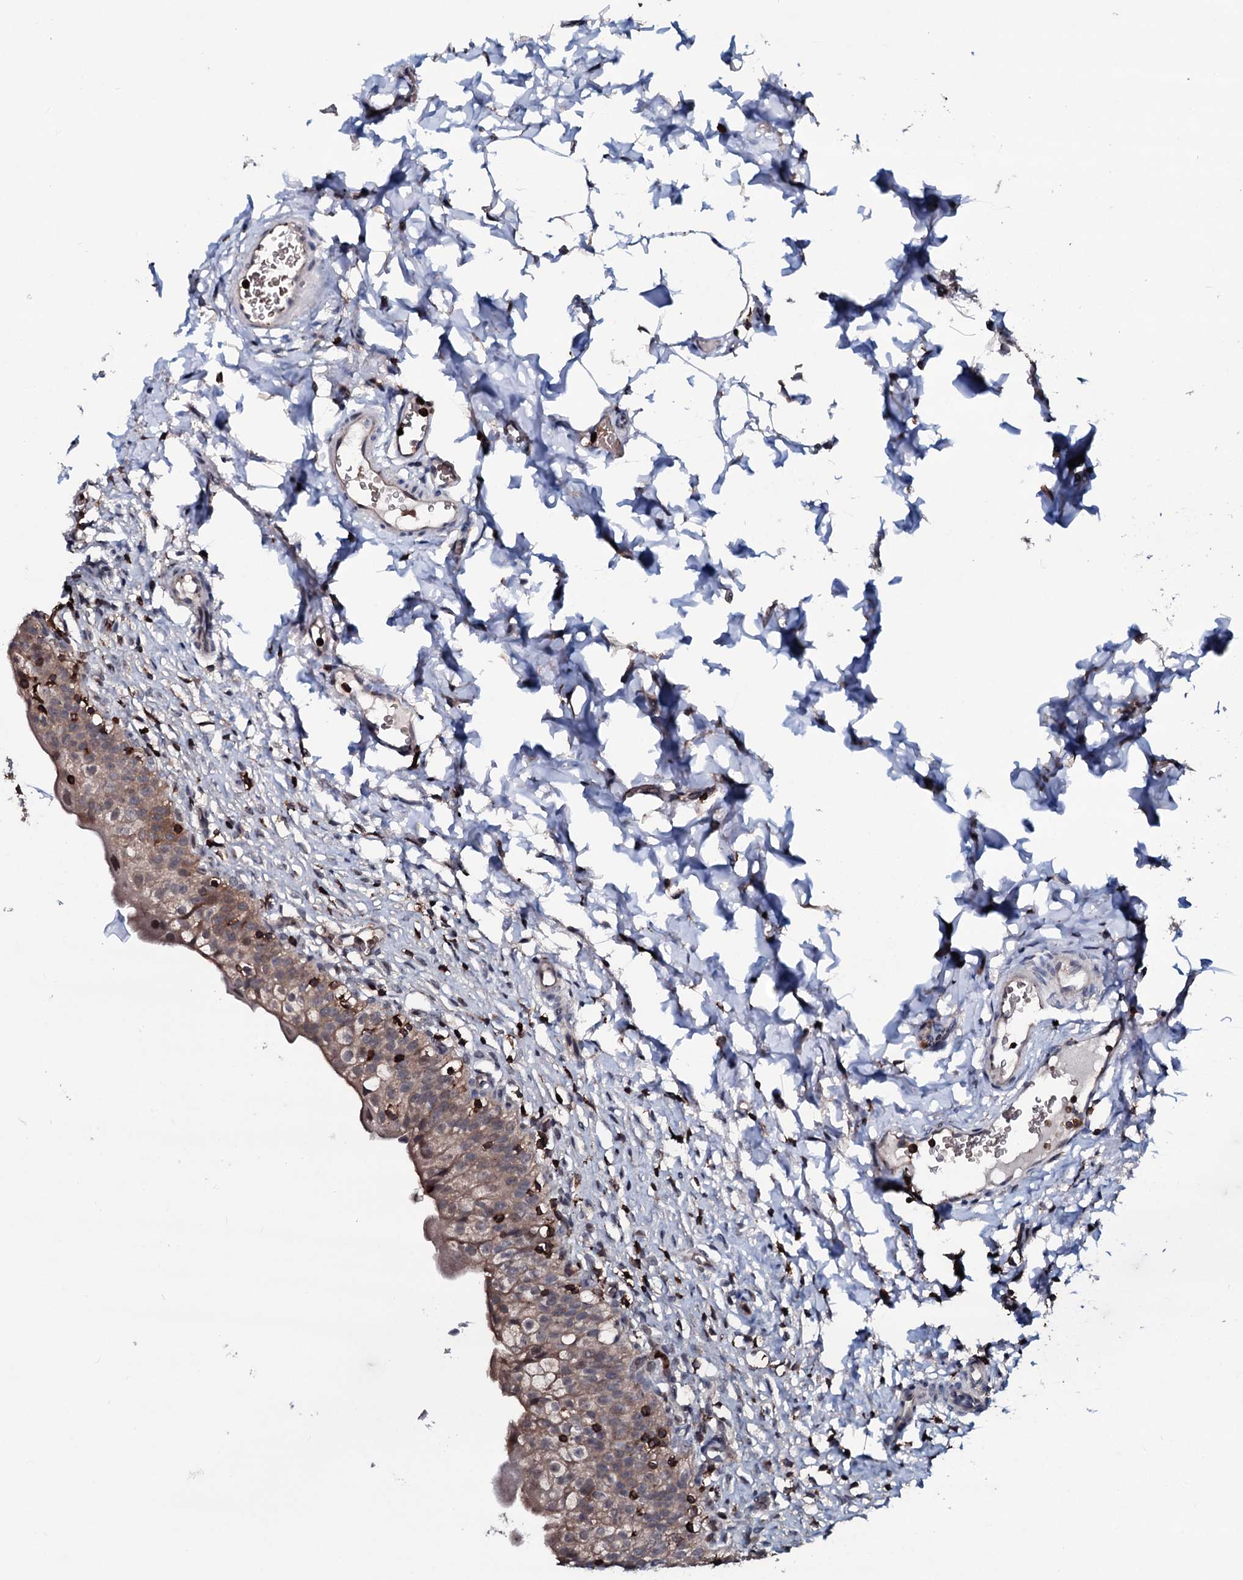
{"staining": {"intensity": "moderate", "quantity": "25%-75%", "location": "cytoplasmic/membranous"}, "tissue": "urinary bladder", "cell_type": "Urothelial cells", "image_type": "normal", "snomed": [{"axis": "morphology", "description": "Normal tissue, NOS"}, {"axis": "topography", "description": "Urinary bladder"}], "caption": "Immunohistochemistry (IHC) image of normal urinary bladder stained for a protein (brown), which demonstrates medium levels of moderate cytoplasmic/membranous staining in about 25%-75% of urothelial cells.", "gene": "OGFOD2", "patient": {"sex": "male", "age": 55}}